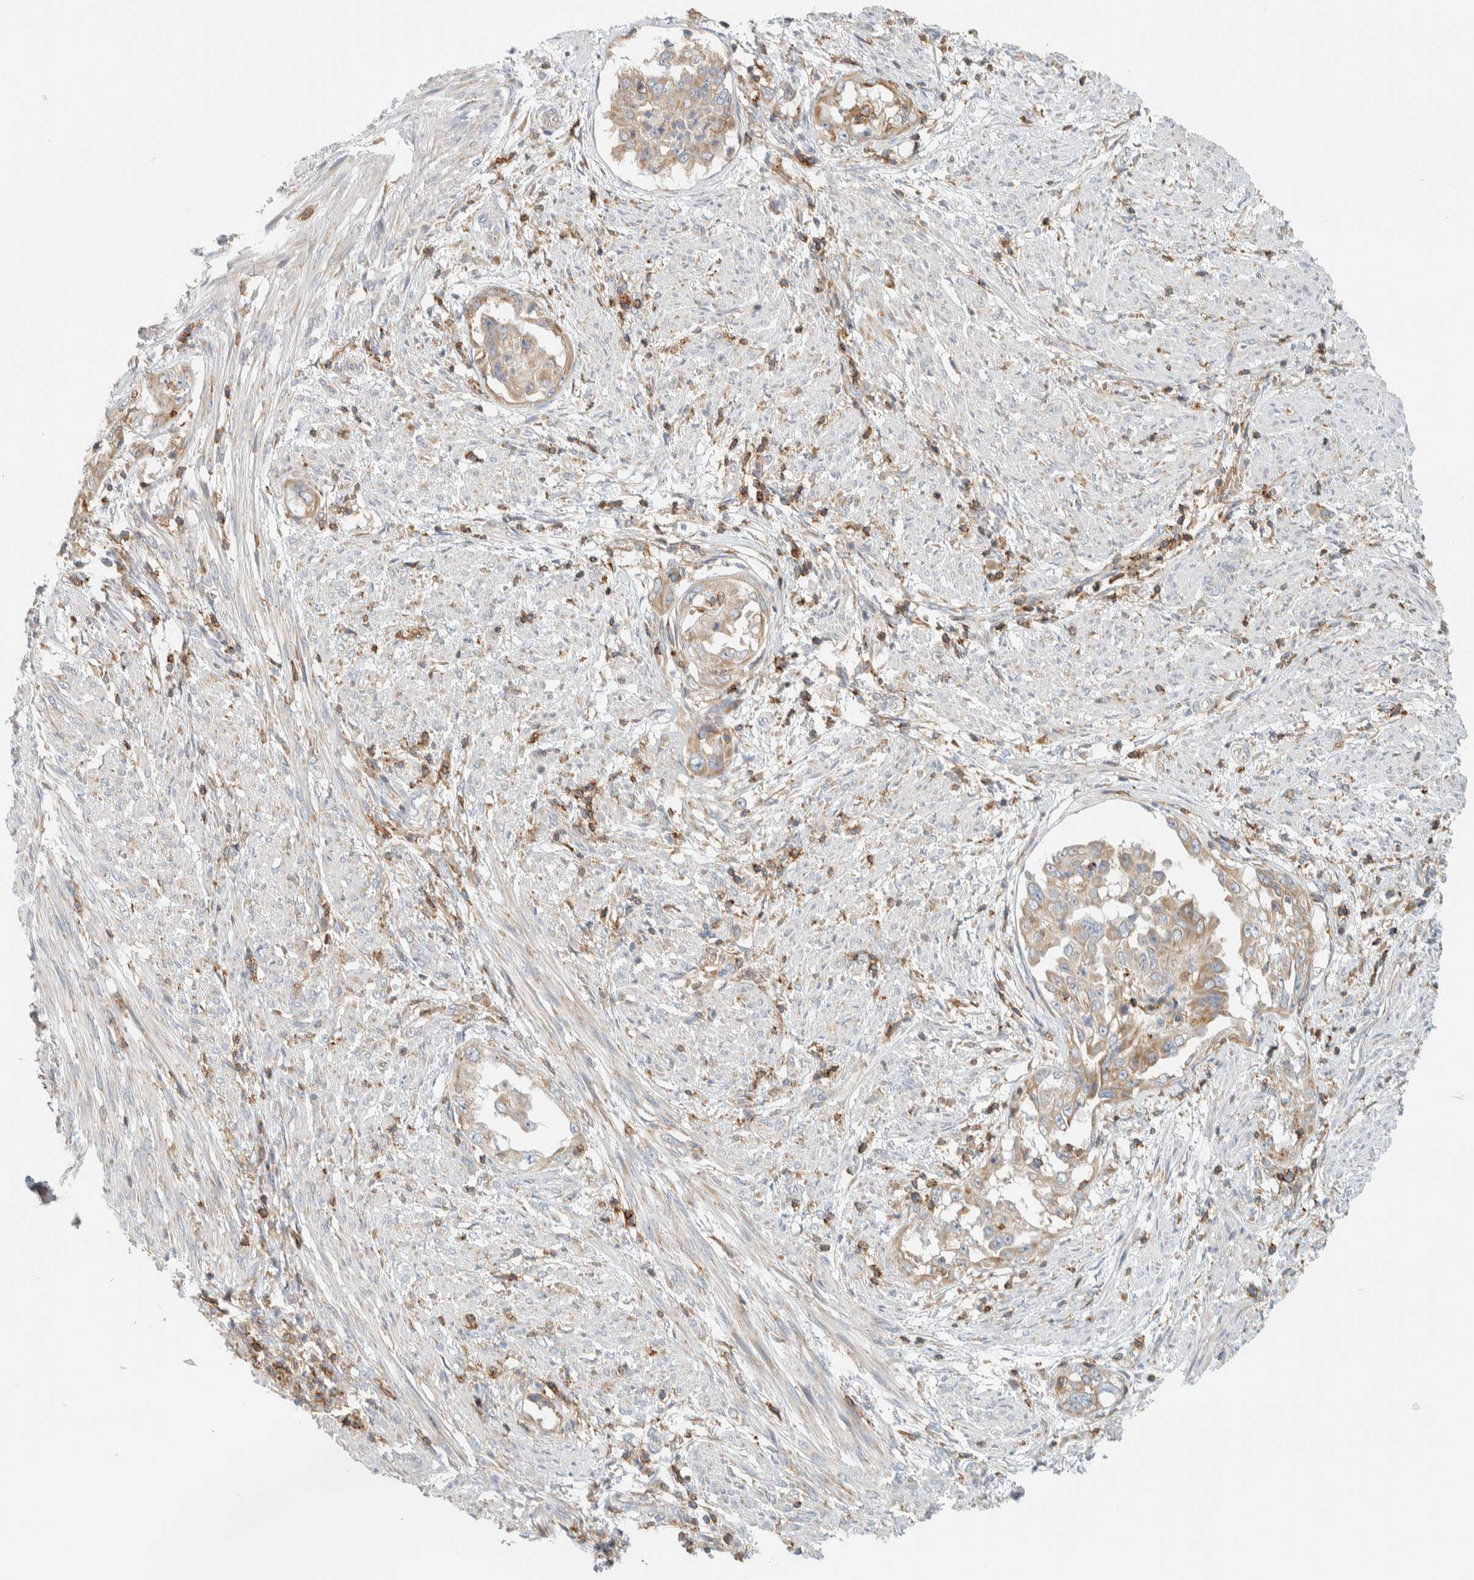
{"staining": {"intensity": "moderate", "quantity": ">75%", "location": "cytoplasmic/membranous"}, "tissue": "endometrial cancer", "cell_type": "Tumor cells", "image_type": "cancer", "snomed": [{"axis": "morphology", "description": "Adenocarcinoma, NOS"}, {"axis": "topography", "description": "Endometrium"}], "caption": "Endometrial cancer stained with DAB immunohistochemistry (IHC) reveals medium levels of moderate cytoplasmic/membranous positivity in about >75% of tumor cells.", "gene": "CCDC57", "patient": {"sex": "female", "age": 85}}